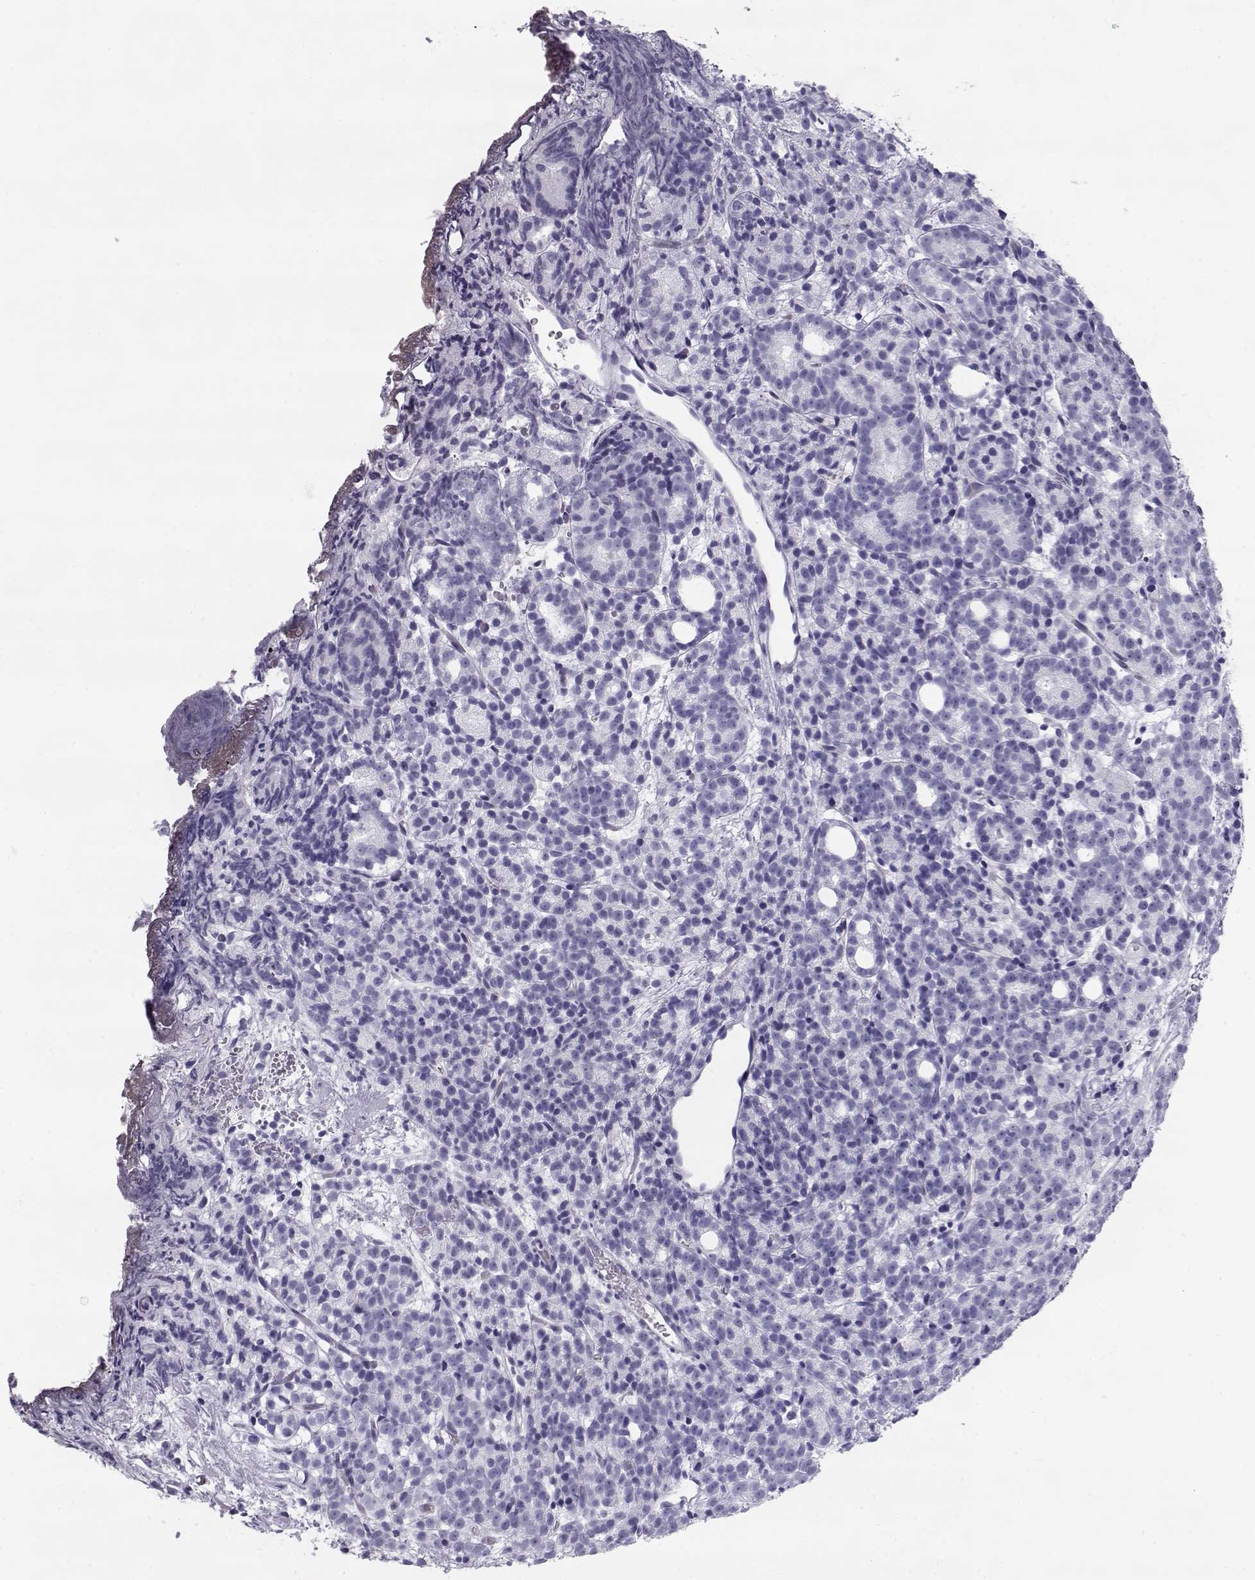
{"staining": {"intensity": "negative", "quantity": "none", "location": "none"}, "tissue": "prostate cancer", "cell_type": "Tumor cells", "image_type": "cancer", "snomed": [{"axis": "morphology", "description": "Adenocarcinoma, High grade"}, {"axis": "topography", "description": "Prostate"}], "caption": "Histopathology image shows no significant protein positivity in tumor cells of prostate adenocarcinoma (high-grade). The staining is performed using DAB (3,3'-diaminobenzidine) brown chromogen with nuclei counter-stained in using hematoxylin.", "gene": "RD3", "patient": {"sex": "male", "age": 53}}